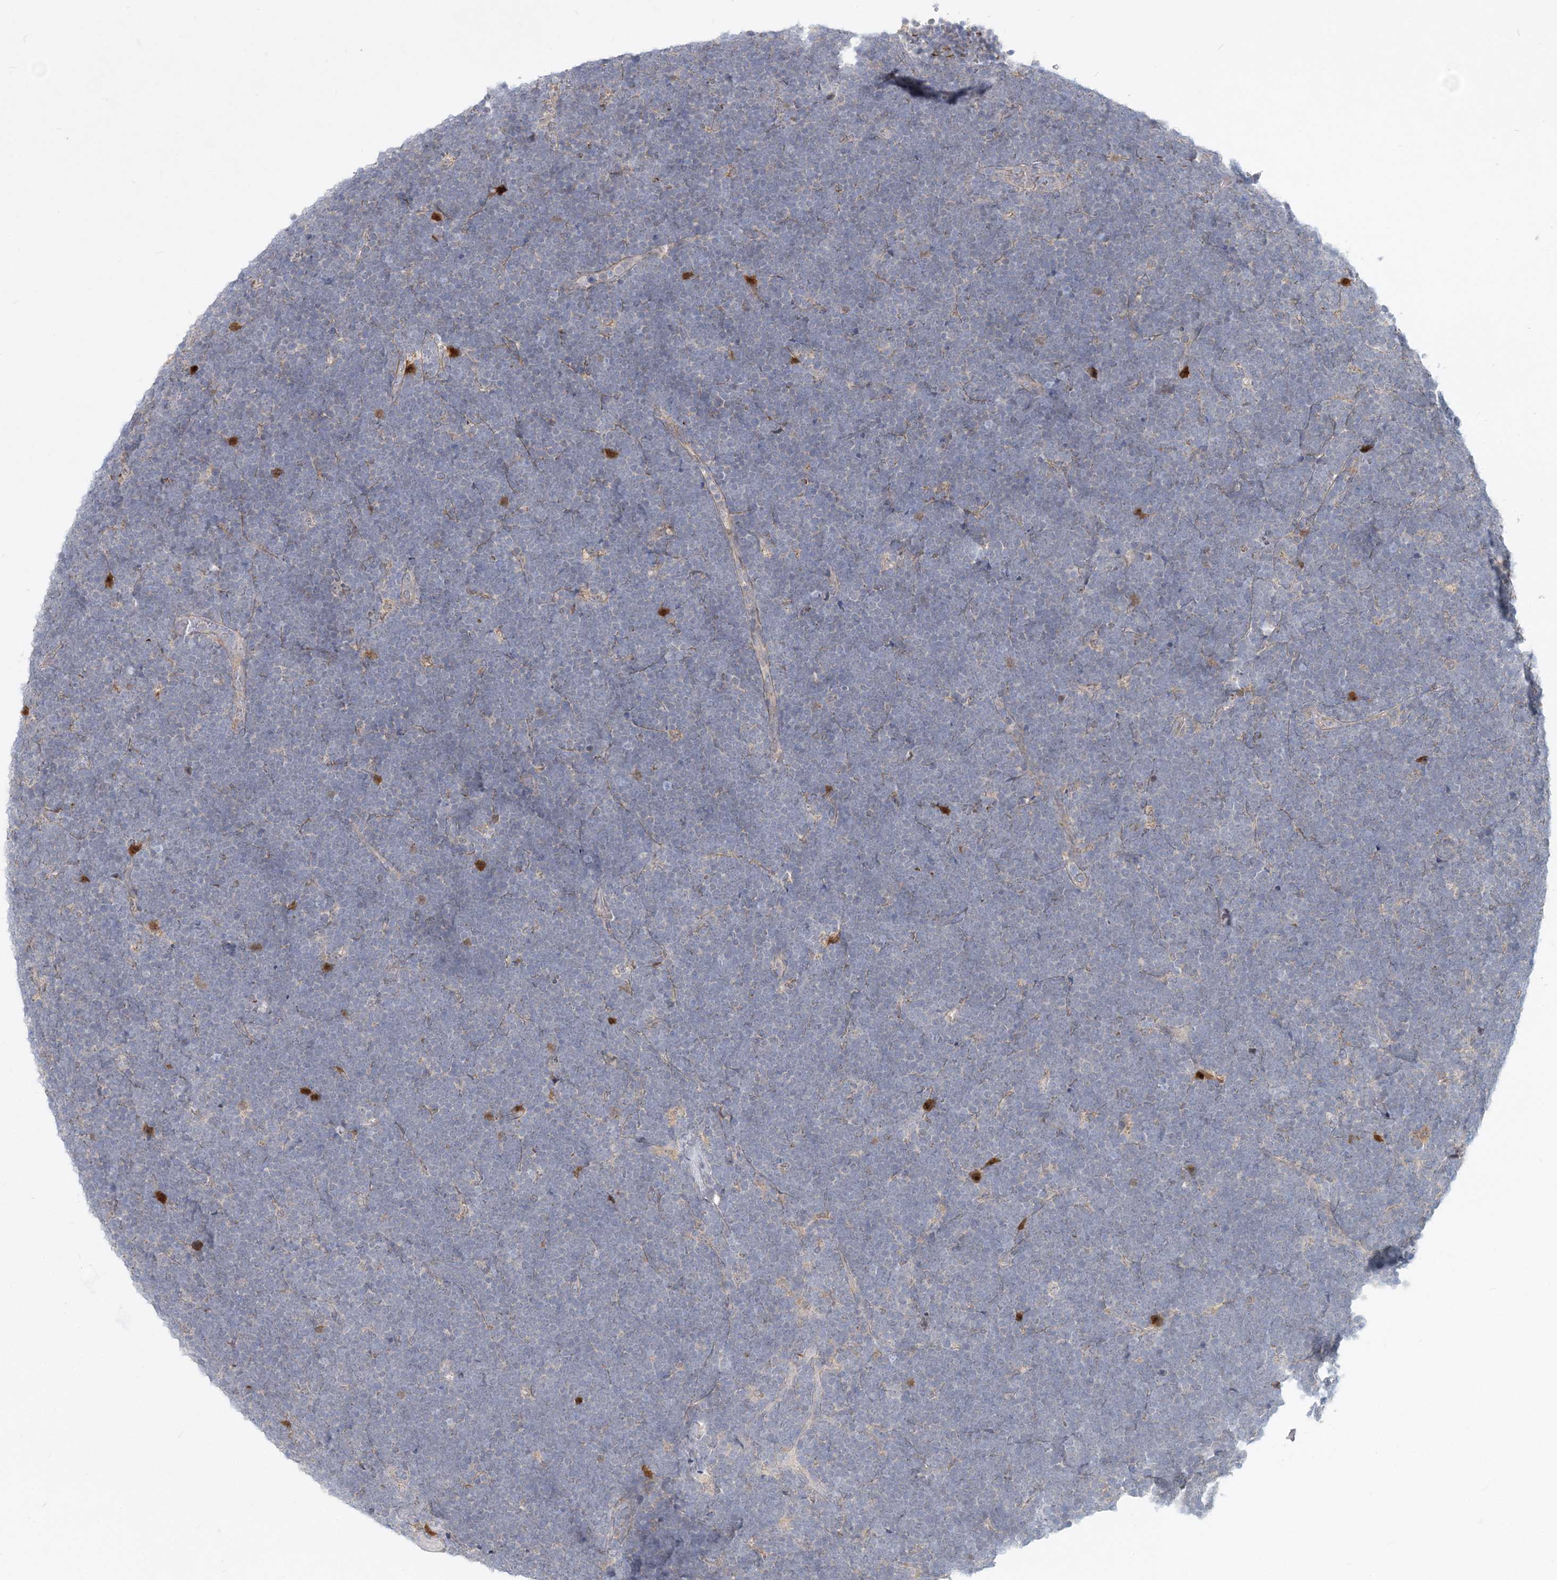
{"staining": {"intensity": "negative", "quantity": "none", "location": "none"}, "tissue": "lymphoma", "cell_type": "Tumor cells", "image_type": "cancer", "snomed": [{"axis": "morphology", "description": "Malignant lymphoma, non-Hodgkin's type, High grade"}, {"axis": "topography", "description": "Lymph node"}], "caption": "Malignant lymphoma, non-Hodgkin's type (high-grade) stained for a protein using IHC reveals no expression tumor cells.", "gene": "GMPPA", "patient": {"sex": "male", "age": 13}}